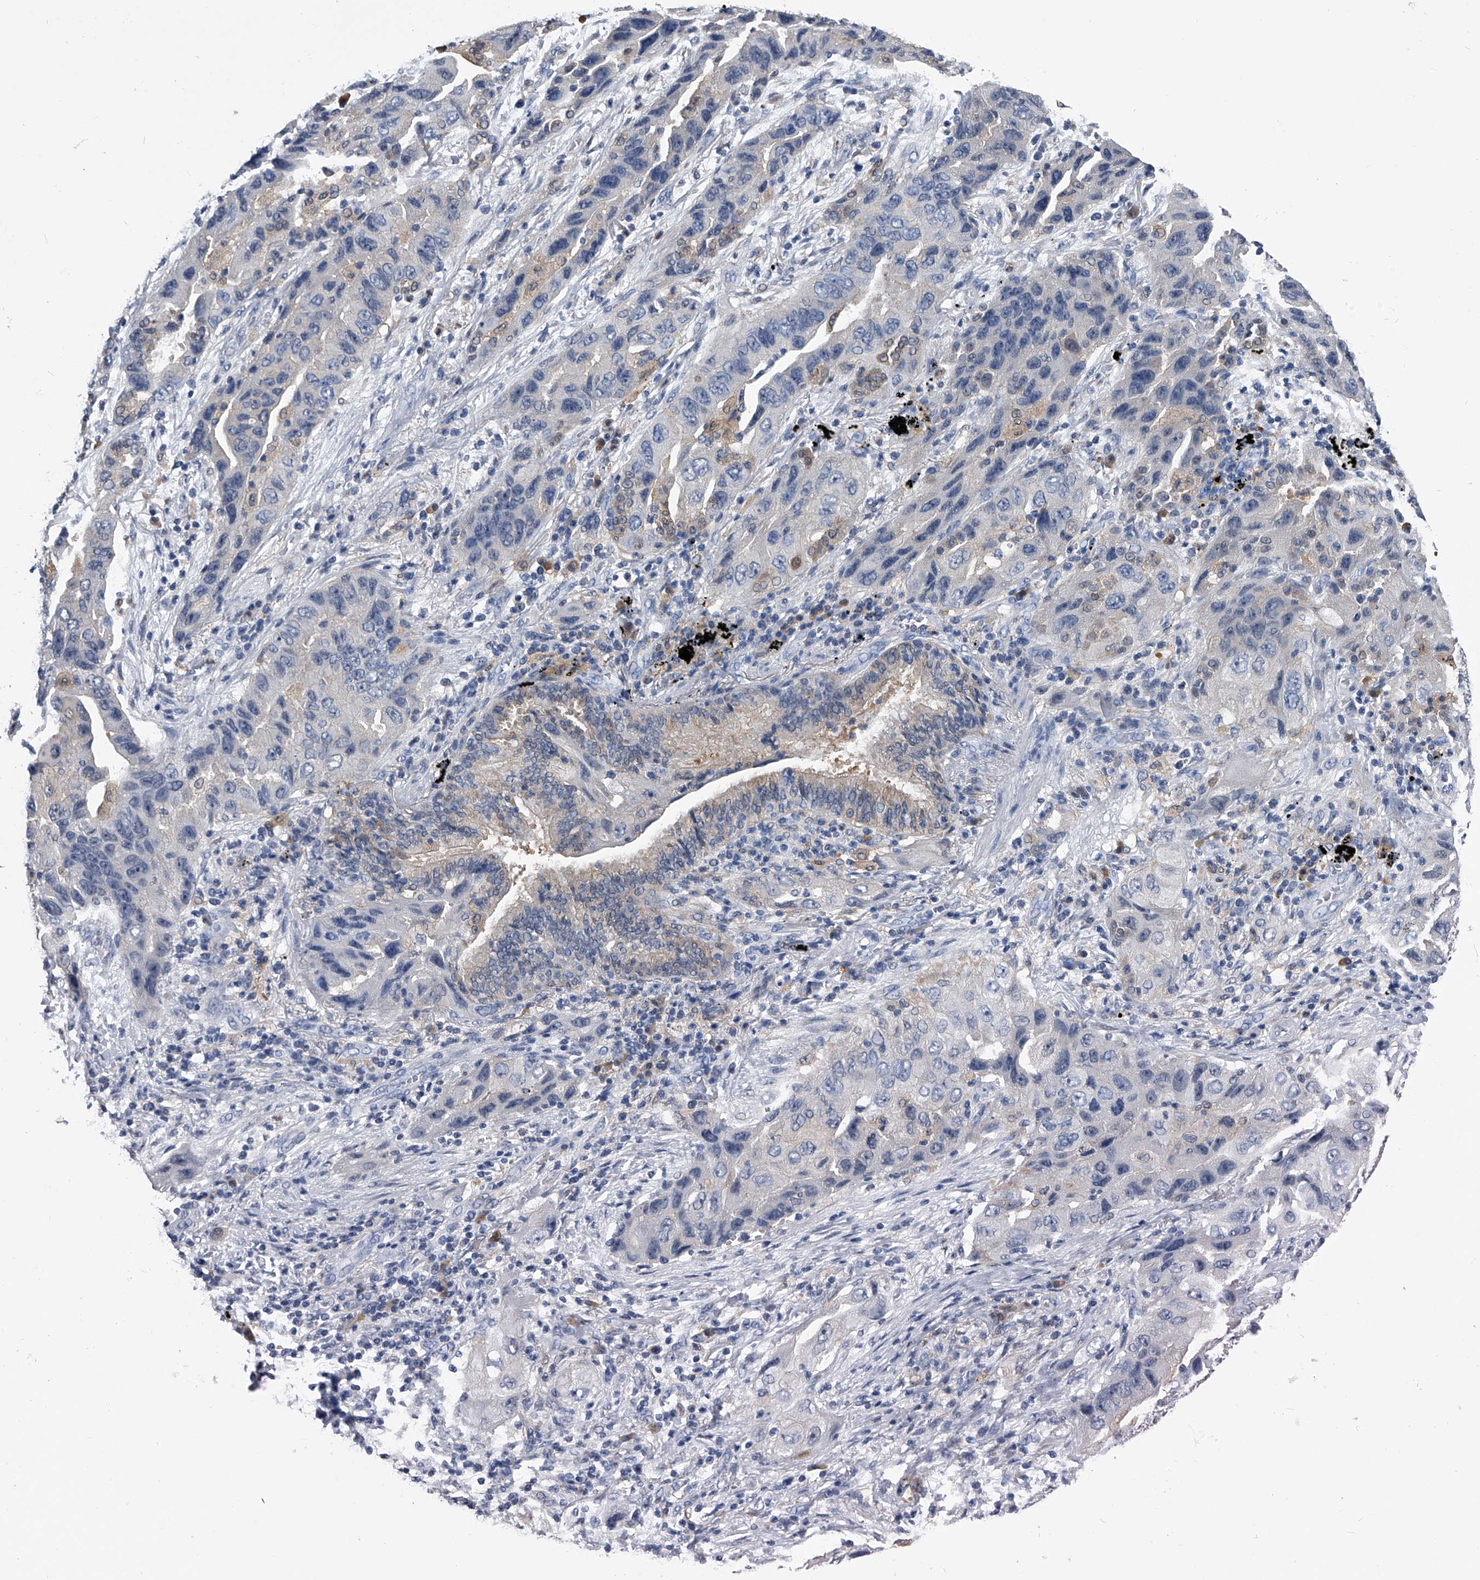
{"staining": {"intensity": "negative", "quantity": "none", "location": "none"}, "tissue": "lung cancer", "cell_type": "Tumor cells", "image_type": "cancer", "snomed": [{"axis": "morphology", "description": "Adenocarcinoma, NOS"}, {"axis": "topography", "description": "Lung"}], "caption": "Immunohistochemical staining of human adenocarcinoma (lung) displays no significant positivity in tumor cells. (DAB immunohistochemistry, high magnification).", "gene": "PDXK", "patient": {"sex": "female", "age": 65}}